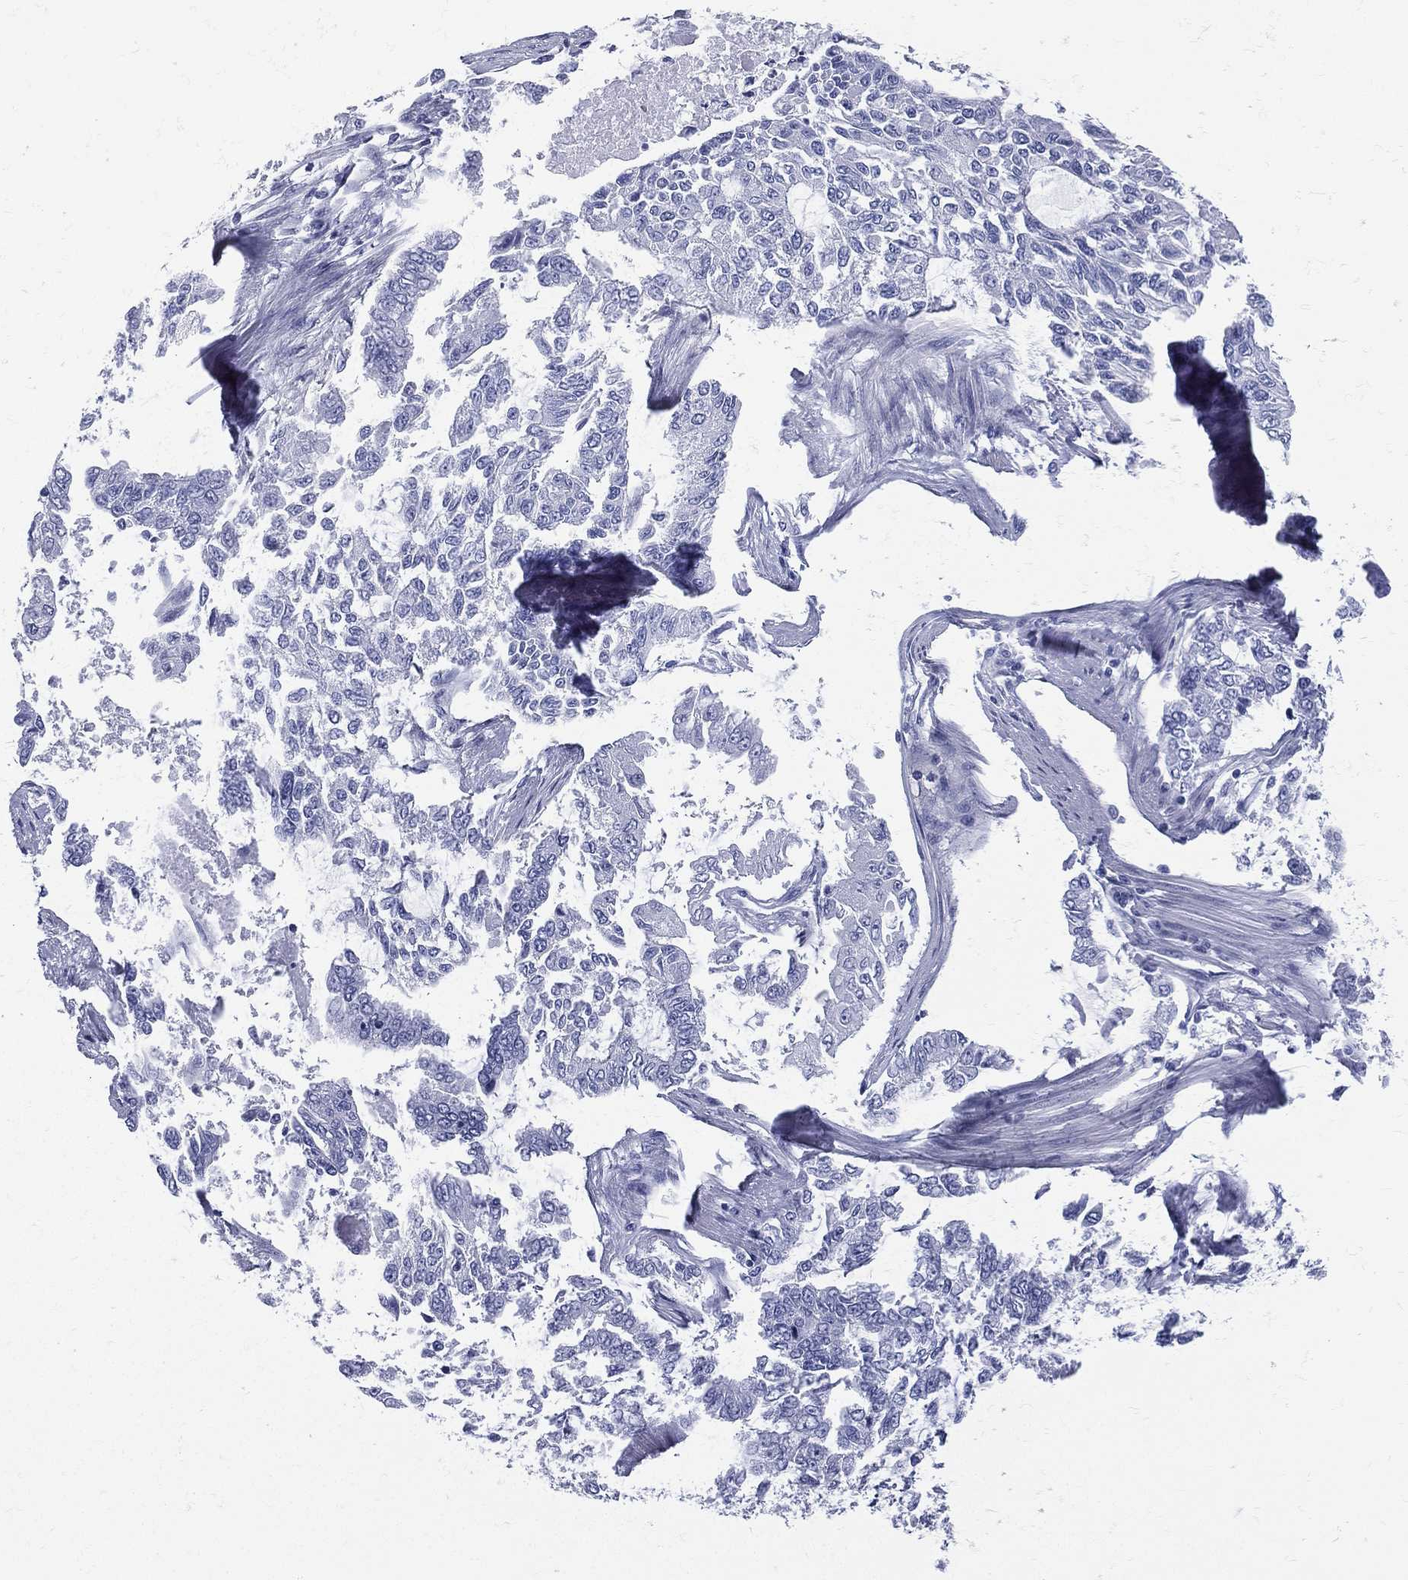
{"staining": {"intensity": "negative", "quantity": "none", "location": "none"}, "tissue": "endometrial cancer", "cell_type": "Tumor cells", "image_type": "cancer", "snomed": [{"axis": "morphology", "description": "Adenocarcinoma, NOS"}, {"axis": "topography", "description": "Uterus"}], "caption": "Immunohistochemistry (IHC) micrograph of endometrial cancer (adenocarcinoma) stained for a protein (brown), which demonstrates no expression in tumor cells. Nuclei are stained in blue.", "gene": "ETNPPL", "patient": {"sex": "female", "age": 59}}